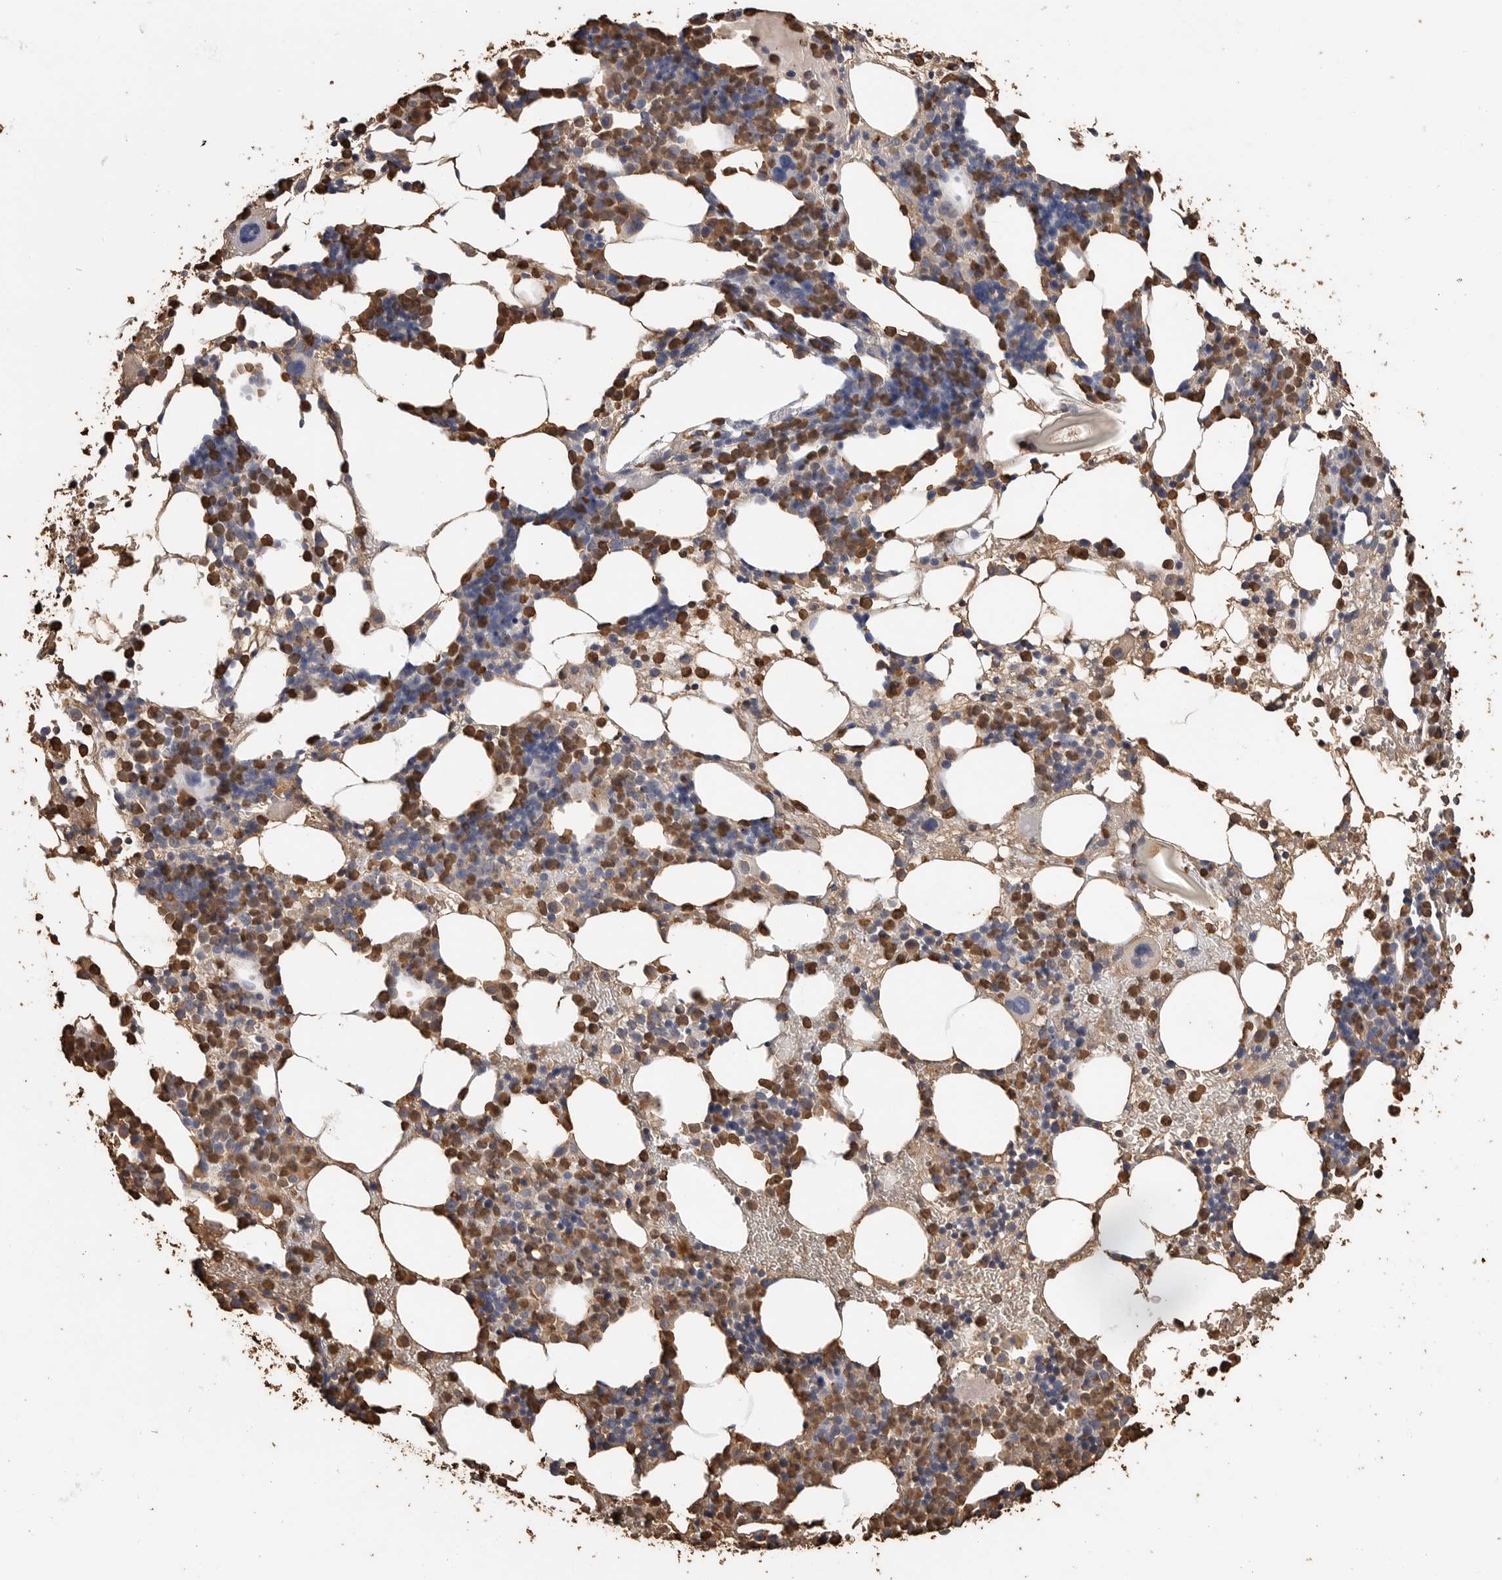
{"staining": {"intensity": "moderate", "quantity": "25%-75%", "location": "cytoplasmic/membranous"}, "tissue": "bone marrow", "cell_type": "Hematopoietic cells", "image_type": "normal", "snomed": [{"axis": "morphology", "description": "Normal tissue, NOS"}, {"axis": "morphology", "description": "Inflammation, NOS"}, {"axis": "topography", "description": "Bone marrow"}], "caption": "High-magnification brightfield microscopy of normal bone marrow stained with DAB (3,3'-diaminobenzidine) (brown) and counterstained with hematoxylin (blue). hematopoietic cells exhibit moderate cytoplasmic/membranous positivity is seen in approximately25%-75% of cells. (Brightfield microscopy of DAB IHC at high magnification).", "gene": "CYB561D1", "patient": {"sex": "male", "age": 44}}